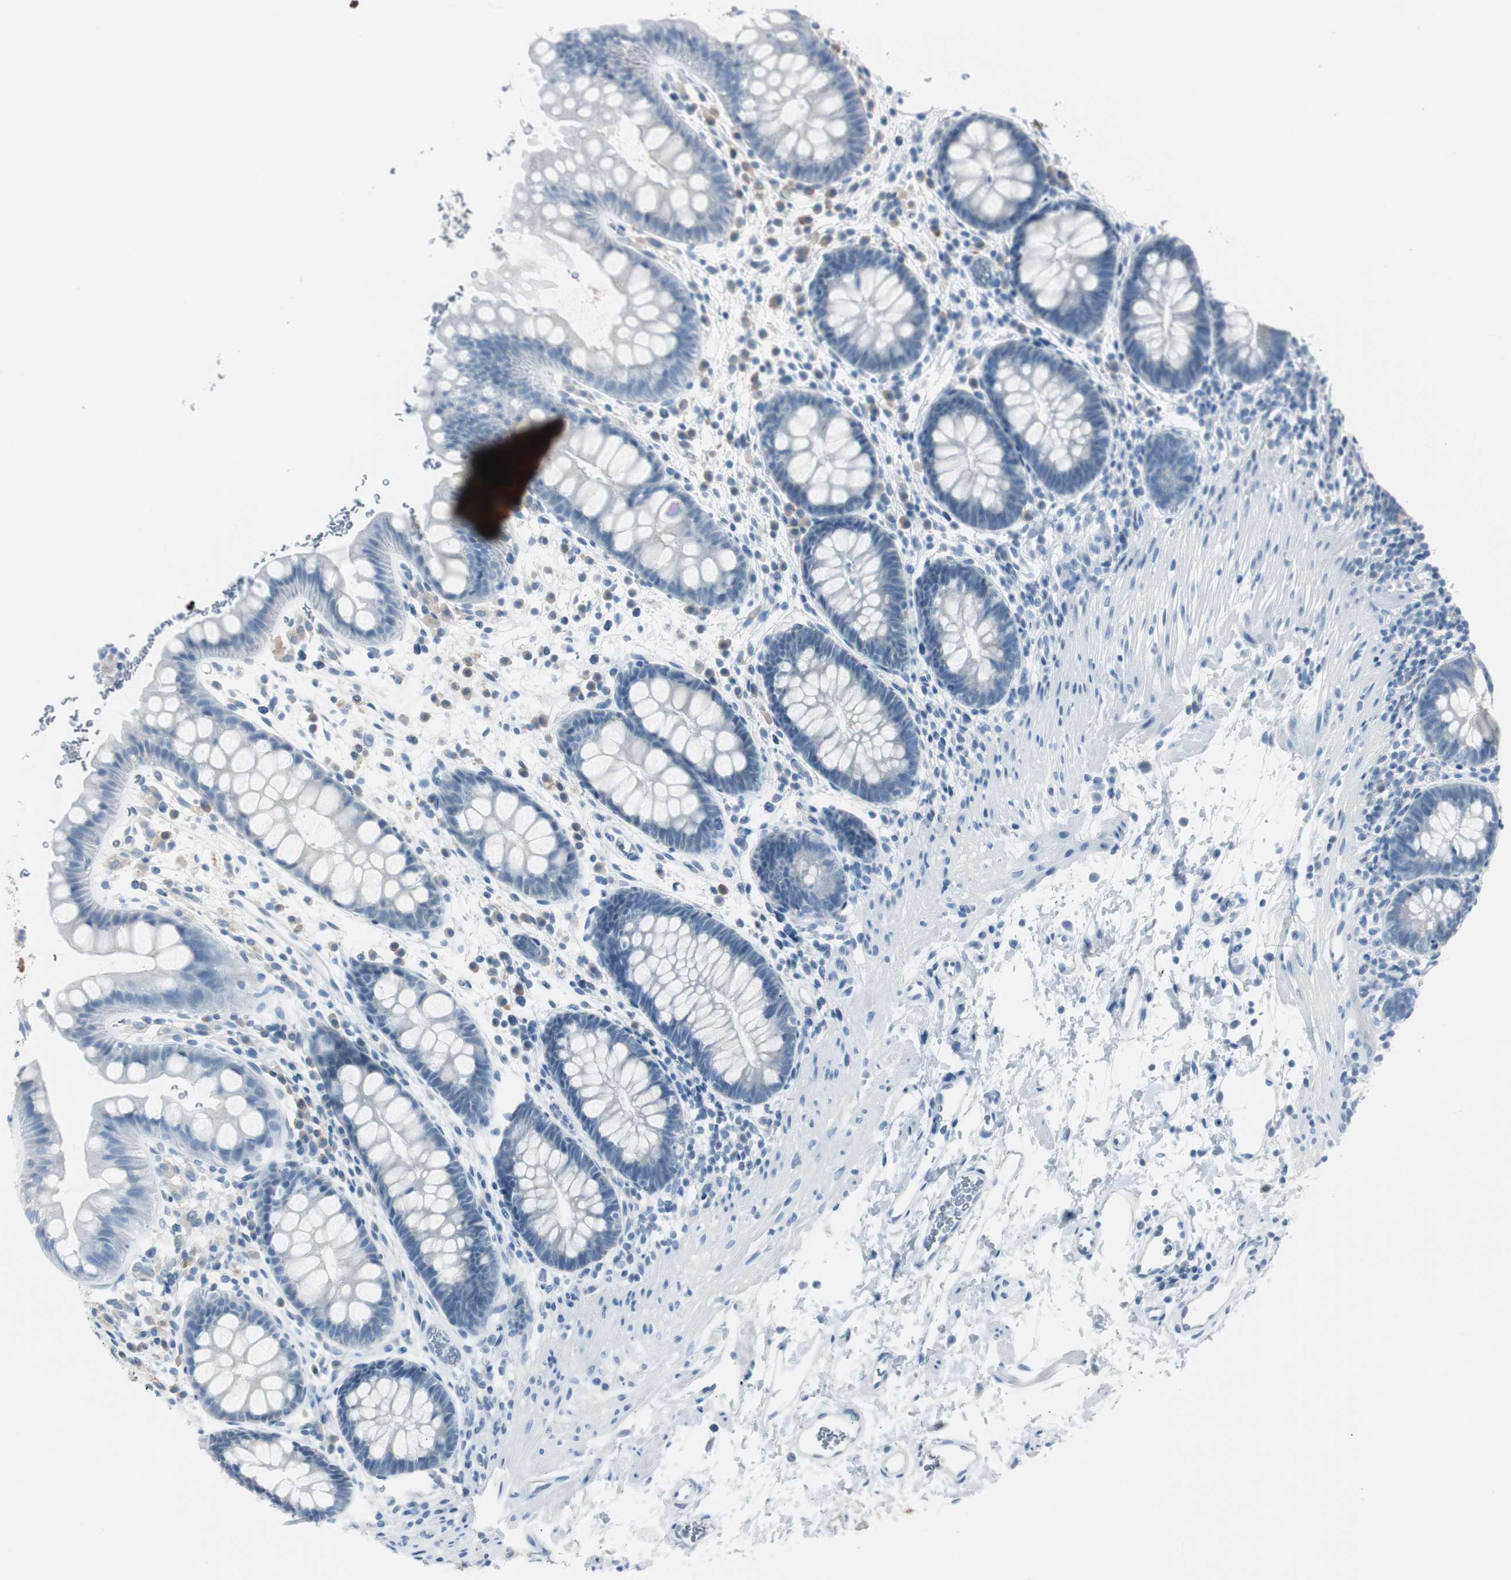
{"staining": {"intensity": "negative", "quantity": "none", "location": "none"}, "tissue": "rectum", "cell_type": "Glandular cells", "image_type": "normal", "snomed": [{"axis": "morphology", "description": "Normal tissue, NOS"}, {"axis": "topography", "description": "Rectum"}], "caption": "Micrograph shows no protein expression in glandular cells of benign rectum.", "gene": "SERPINF1", "patient": {"sex": "female", "age": 24}}